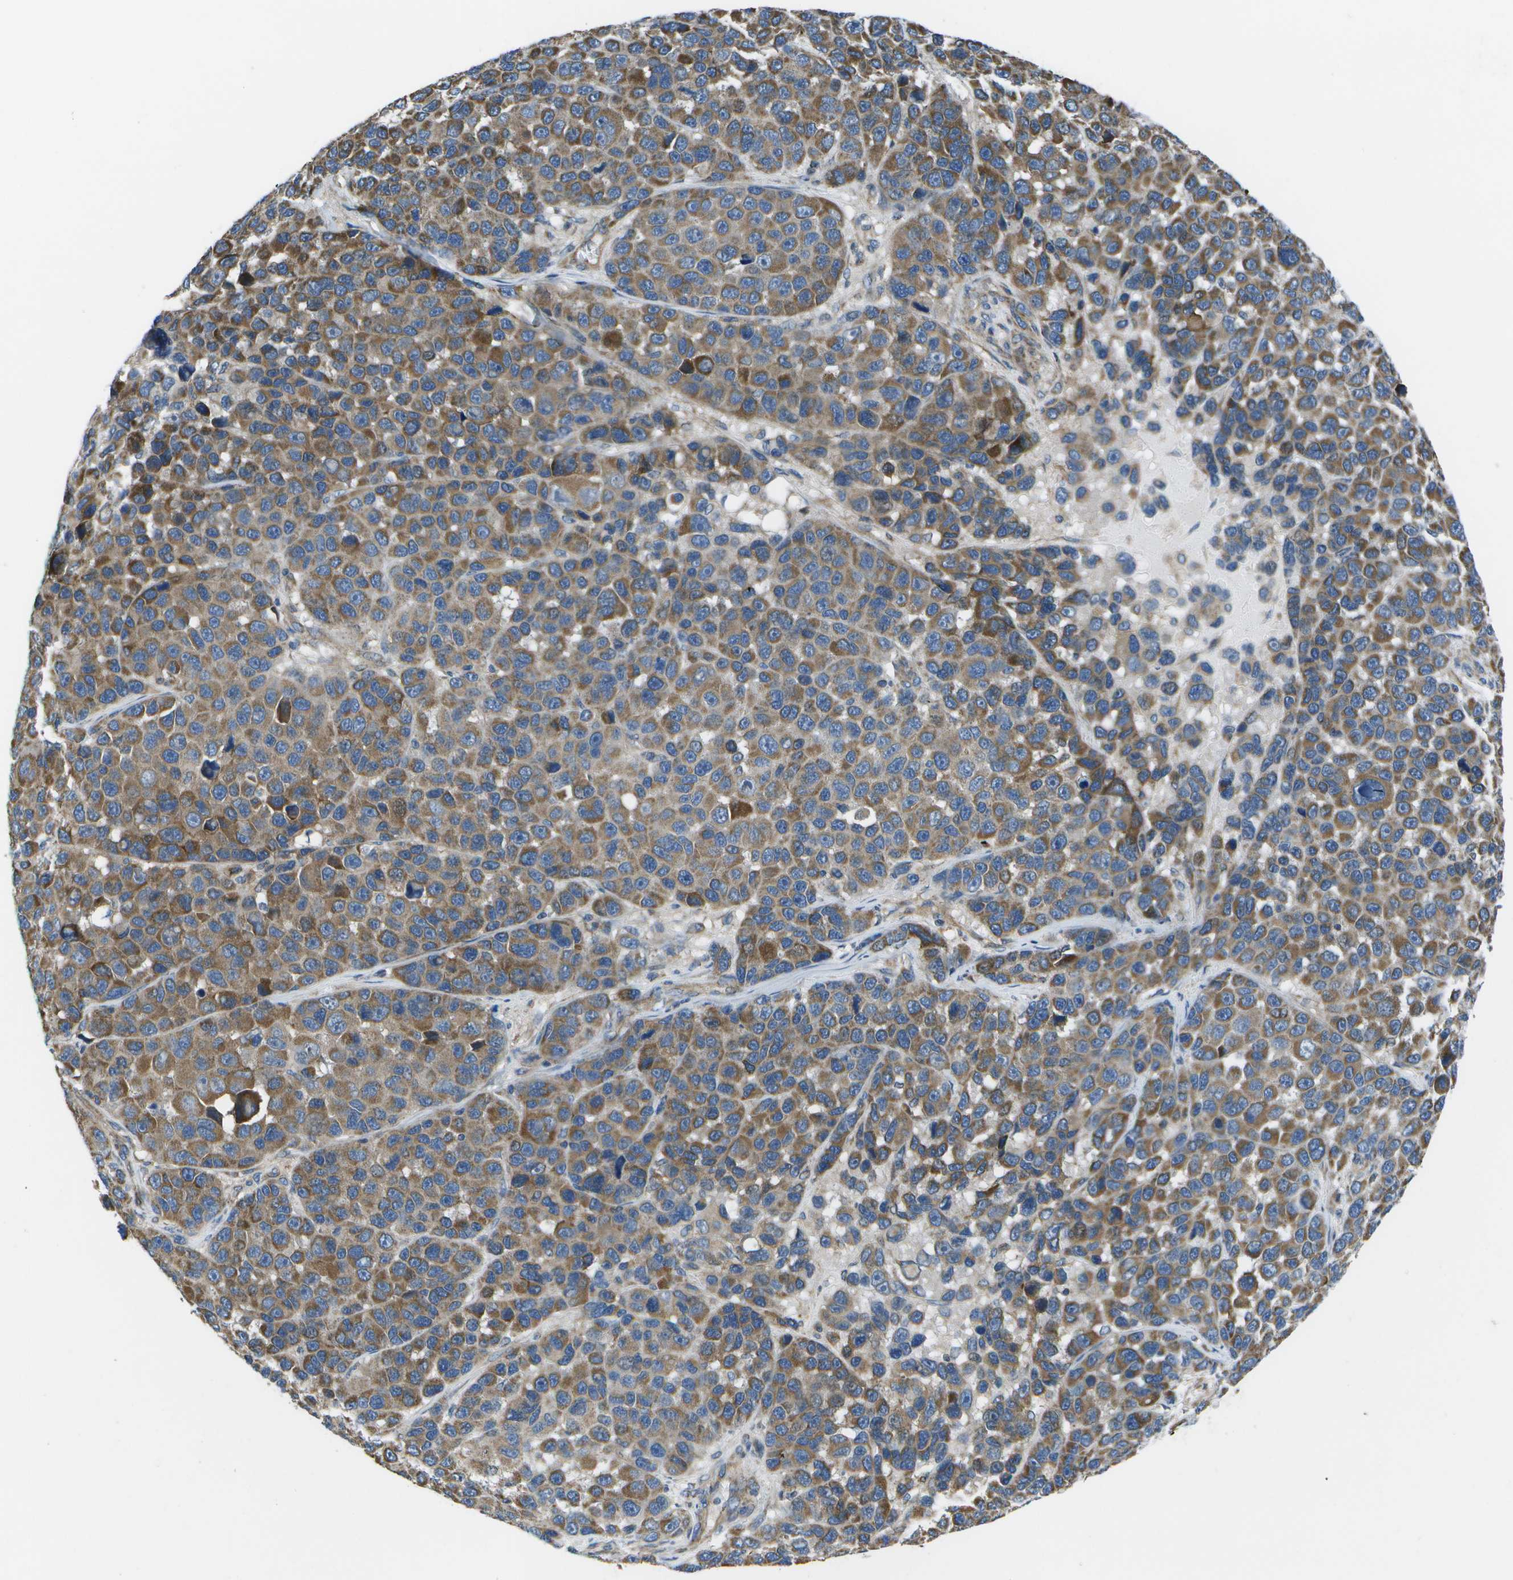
{"staining": {"intensity": "moderate", "quantity": ">75%", "location": "cytoplasmic/membranous"}, "tissue": "melanoma", "cell_type": "Tumor cells", "image_type": "cancer", "snomed": [{"axis": "morphology", "description": "Malignant melanoma, NOS"}, {"axis": "topography", "description": "Skin"}], "caption": "Human melanoma stained with a protein marker shows moderate staining in tumor cells.", "gene": "MVK", "patient": {"sex": "male", "age": 53}}